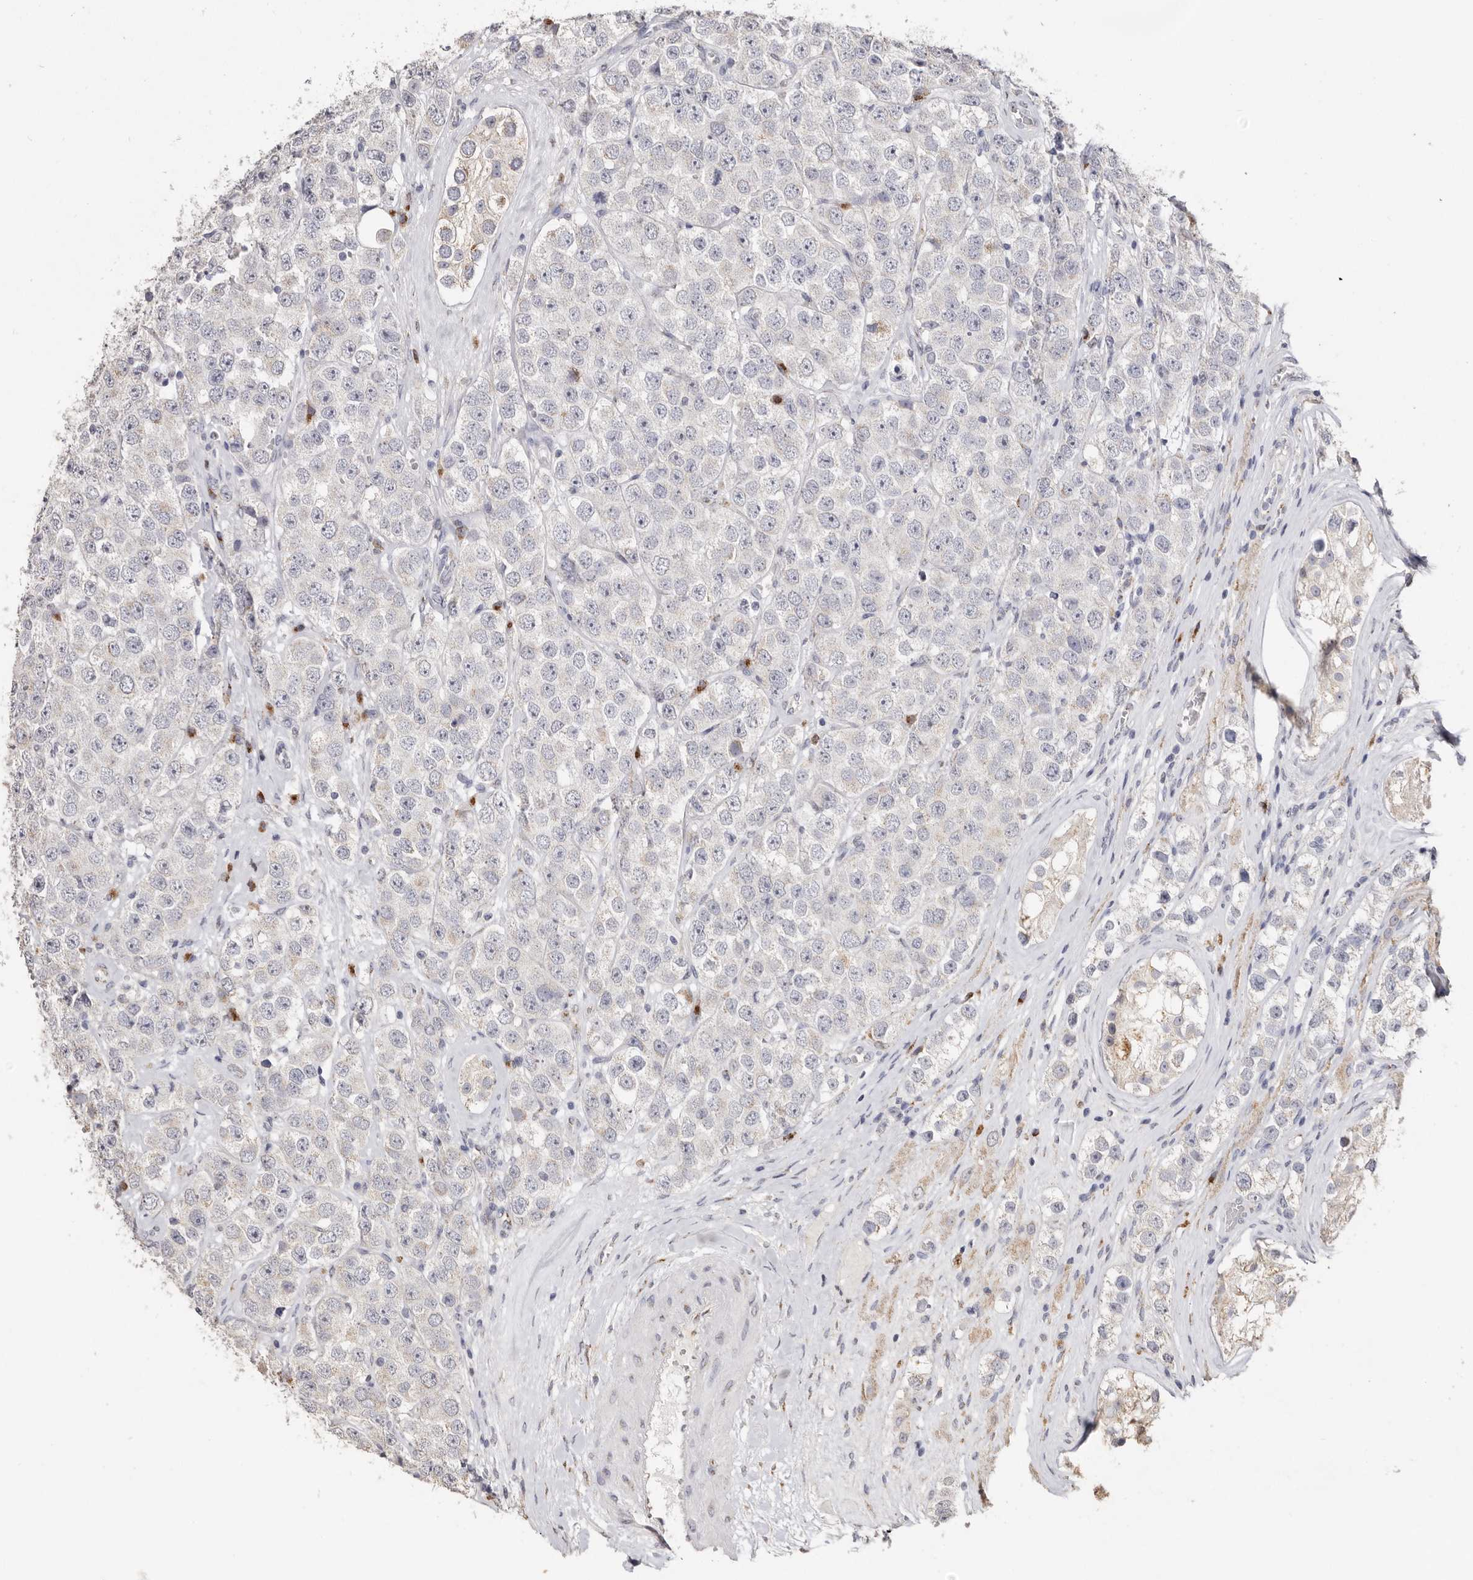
{"staining": {"intensity": "negative", "quantity": "none", "location": "none"}, "tissue": "testis cancer", "cell_type": "Tumor cells", "image_type": "cancer", "snomed": [{"axis": "morphology", "description": "Seminoma, NOS"}, {"axis": "topography", "description": "Testis"}], "caption": "Photomicrograph shows no significant protein expression in tumor cells of testis seminoma. (DAB IHC with hematoxylin counter stain).", "gene": "LGALS7B", "patient": {"sex": "male", "age": 28}}